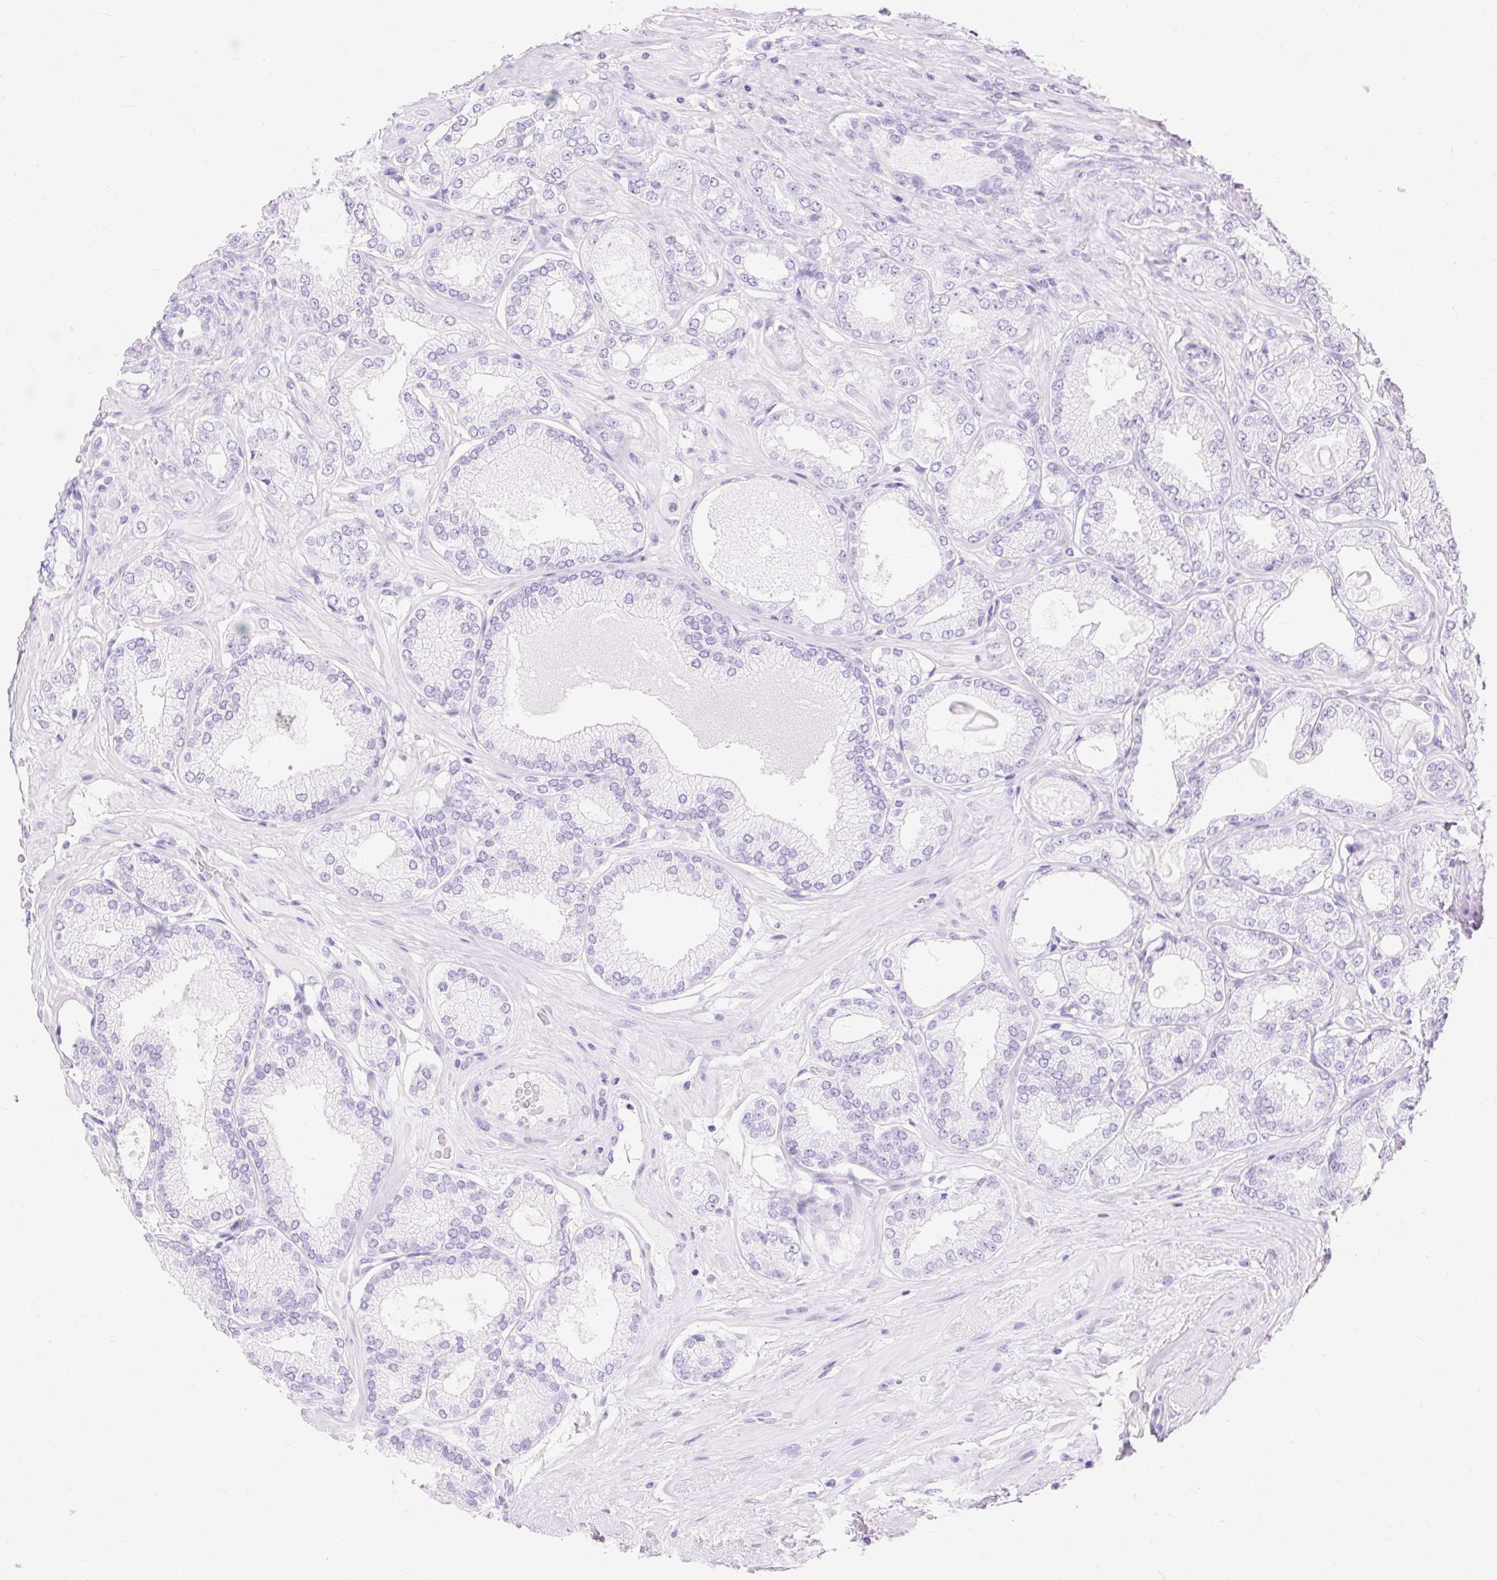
{"staining": {"intensity": "negative", "quantity": "none", "location": "none"}, "tissue": "prostate cancer", "cell_type": "Tumor cells", "image_type": "cancer", "snomed": [{"axis": "morphology", "description": "Adenocarcinoma, High grade"}, {"axis": "topography", "description": "Prostate"}], "caption": "This is a histopathology image of immunohistochemistry (IHC) staining of prostate cancer, which shows no positivity in tumor cells.", "gene": "MBP", "patient": {"sex": "male", "age": 68}}